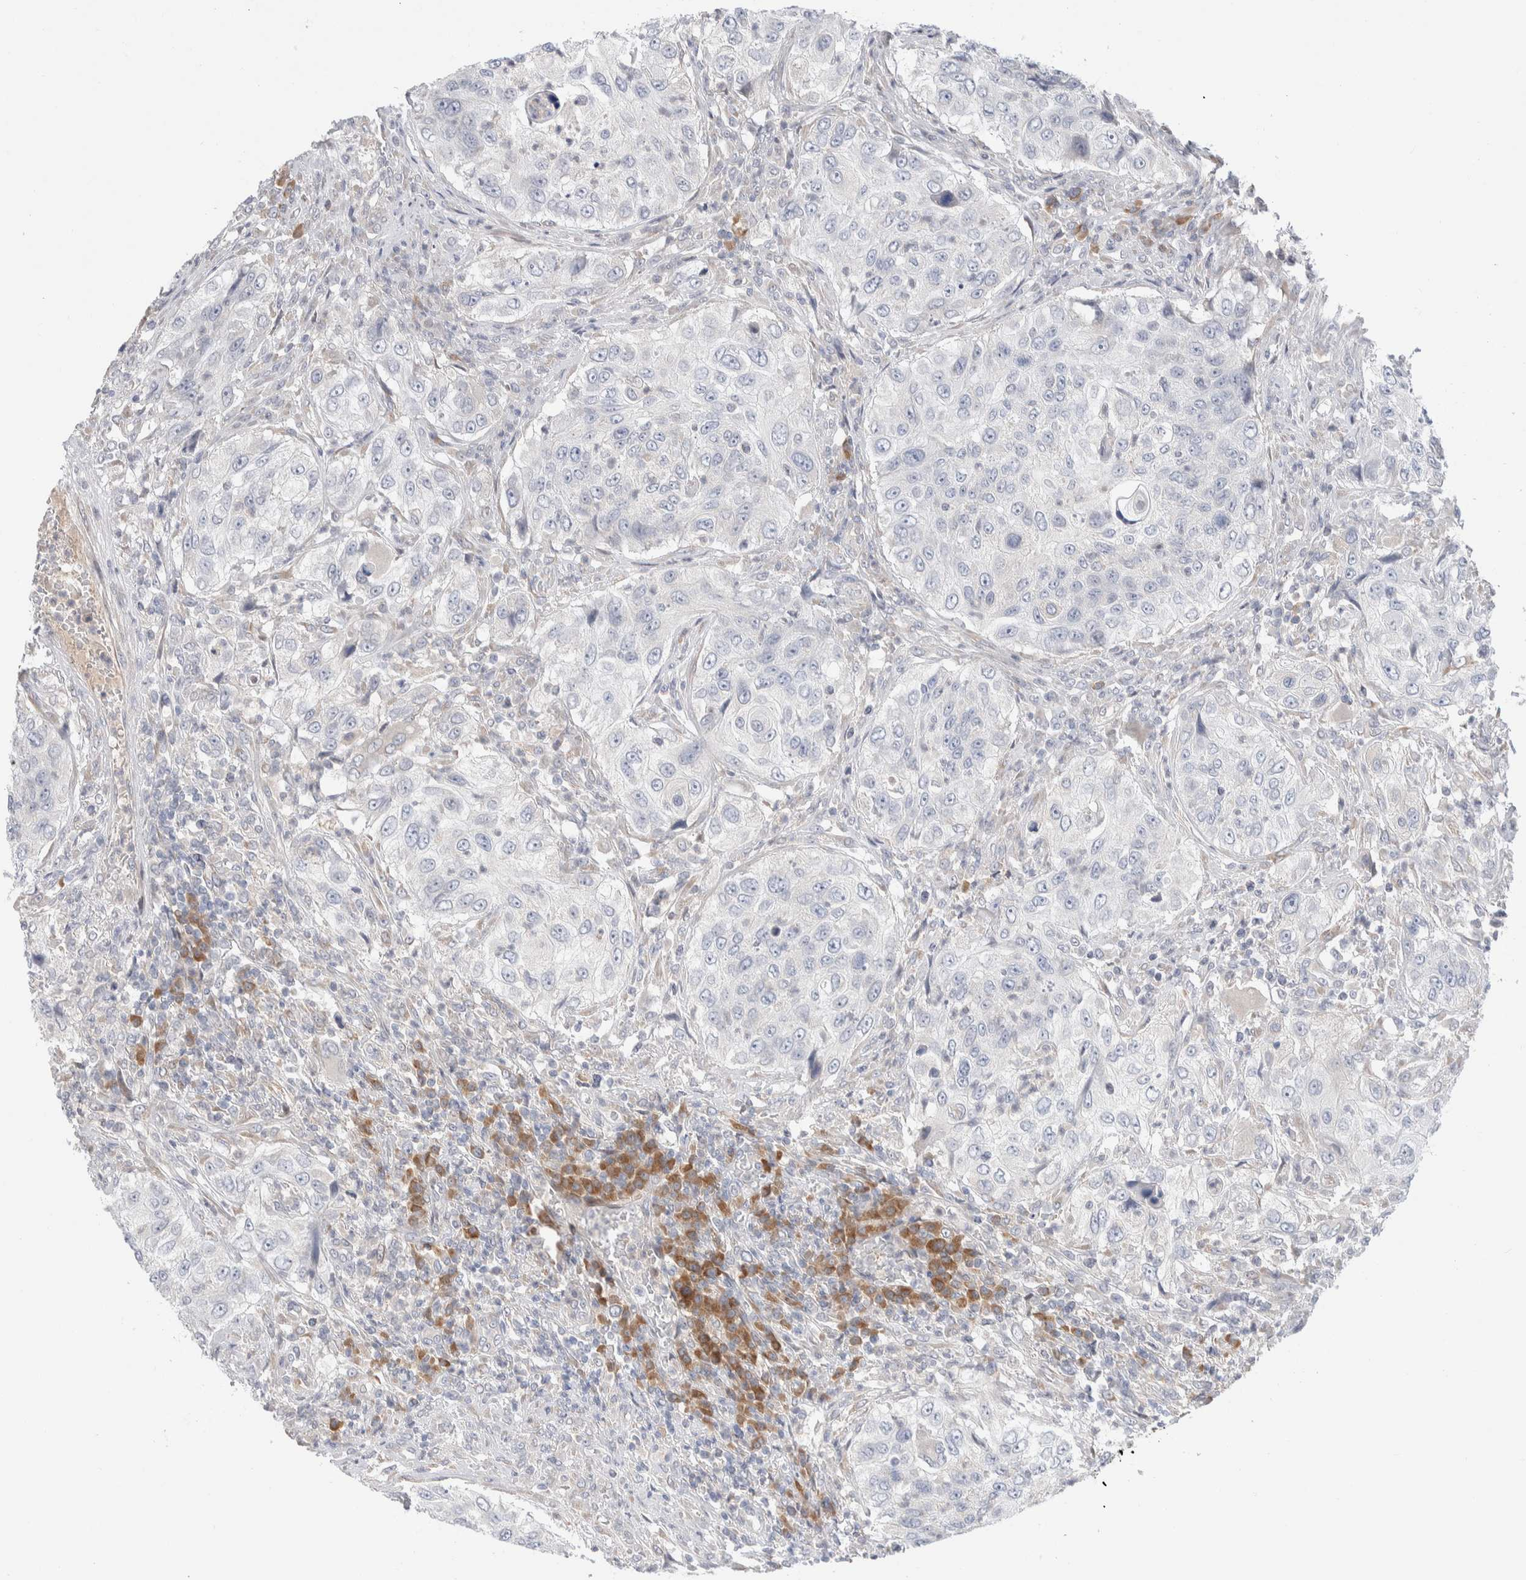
{"staining": {"intensity": "negative", "quantity": "none", "location": "none"}, "tissue": "urothelial cancer", "cell_type": "Tumor cells", "image_type": "cancer", "snomed": [{"axis": "morphology", "description": "Urothelial carcinoma, High grade"}, {"axis": "topography", "description": "Urinary bladder"}], "caption": "Immunohistochemistry (IHC) image of human high-grade urothelial carcinoma stained for a protein (brown), which displays no expression in tumor cells. (DAB (3,3'-diaminobenzidine) immunohistochemistry (IHC) visualized using brightfield microscopy, high magnification).", "gene": "RUSF1", "patient": {"sex": "female", "age": 60}}